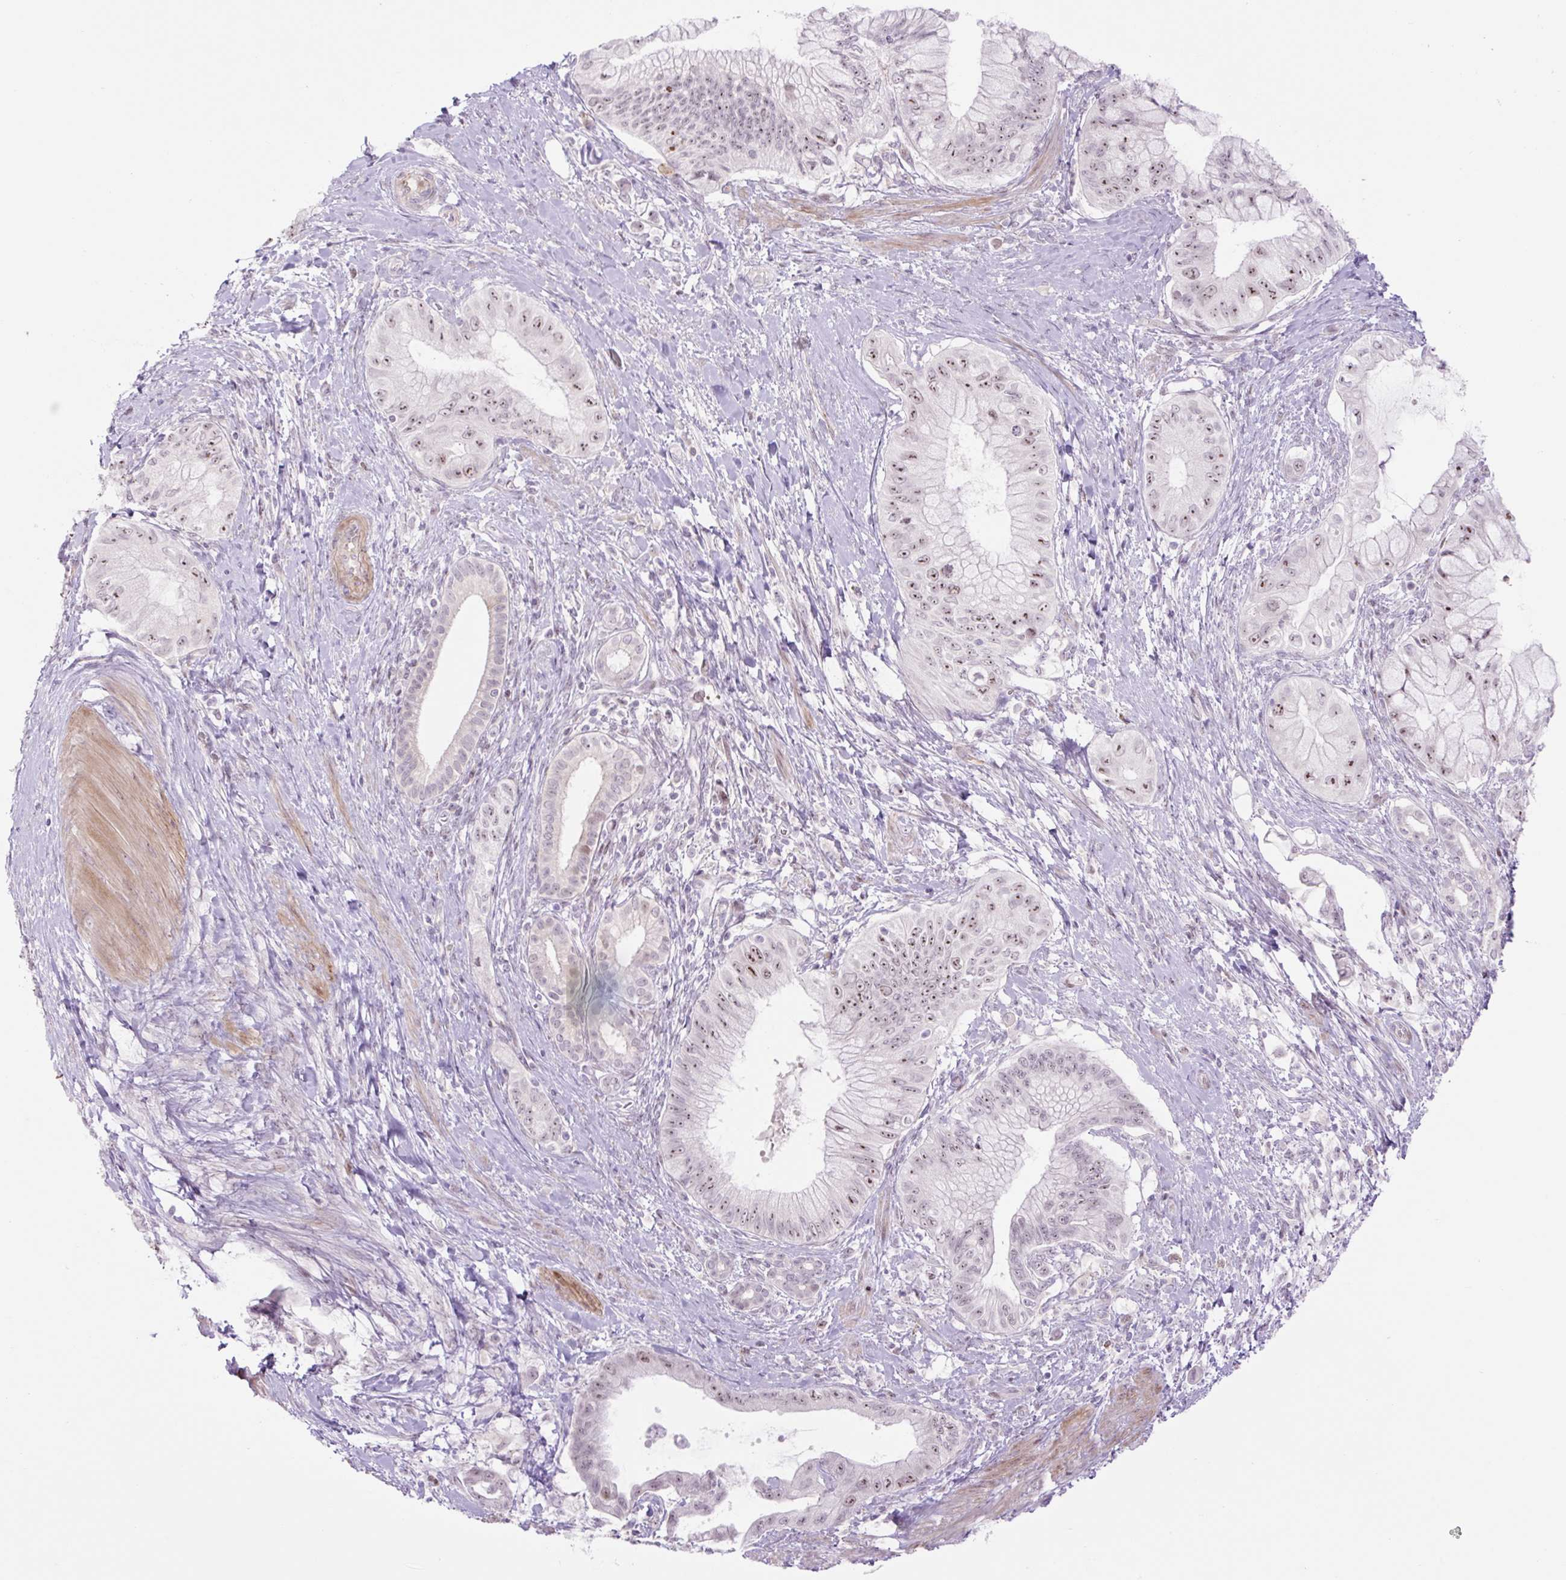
{"staining": {"intensity": "moderate", "quantity": ">75%", "location": "nuclear"}, "tissue": "pancreatic cancer", "cell_type": "Tumor cells", "image_type": "cancer", "snomed": [{"axis": "morphology", "description": "Adenocarcinoma, NOS"}, {"axis": "topography", "description": "Pancreas"}], "caption": "Immunohistochemistry (IHC) of human adenocarcinoma (pancreatic) reveals medium levels of moderate nuclear positivity in approximately >75% of tumor cells.", "gene": "ZNF417", "patient": {"sex": "male", "age": 48}}